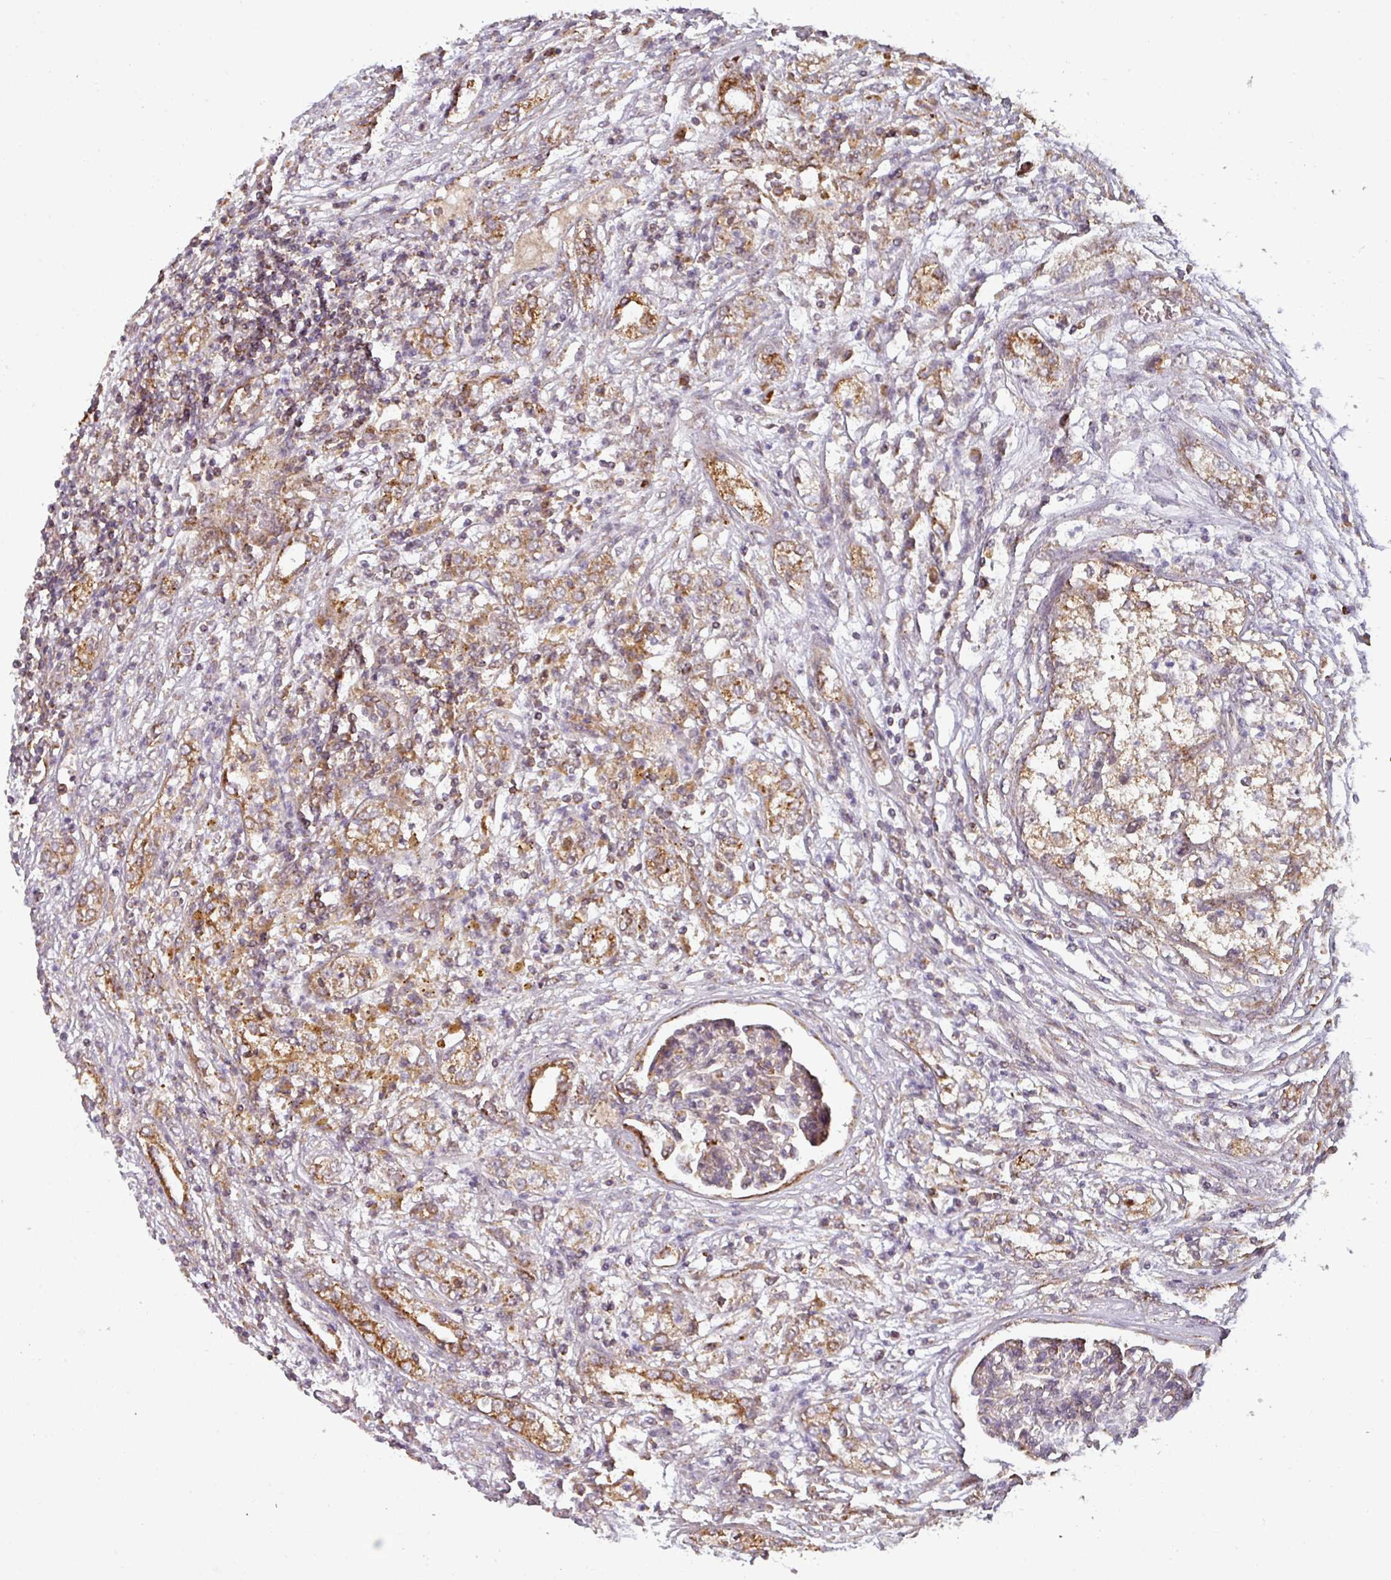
{"staining": {"intensity": "moderate", "quantity": ">75%", "location": "cytoplasmic/membranous"}, "tissue": "renal cancer", "cell_type": "Tumor cells", "image_type": "cancer", "snomed": [{"axis": "morphology", "description": "Adenocarcinoma, NOS"}, {"axis": "topography", "description": "Kidney"}], "caption": "Moderate cytoplasmic/membranous expression for a protein is seen in about >75% of tumor cells of adenocarcinoma (renal) using immunohistochemistry (IHC).", "gene": "MRPS16", "patient": {"sex": "female", "age": 54}}